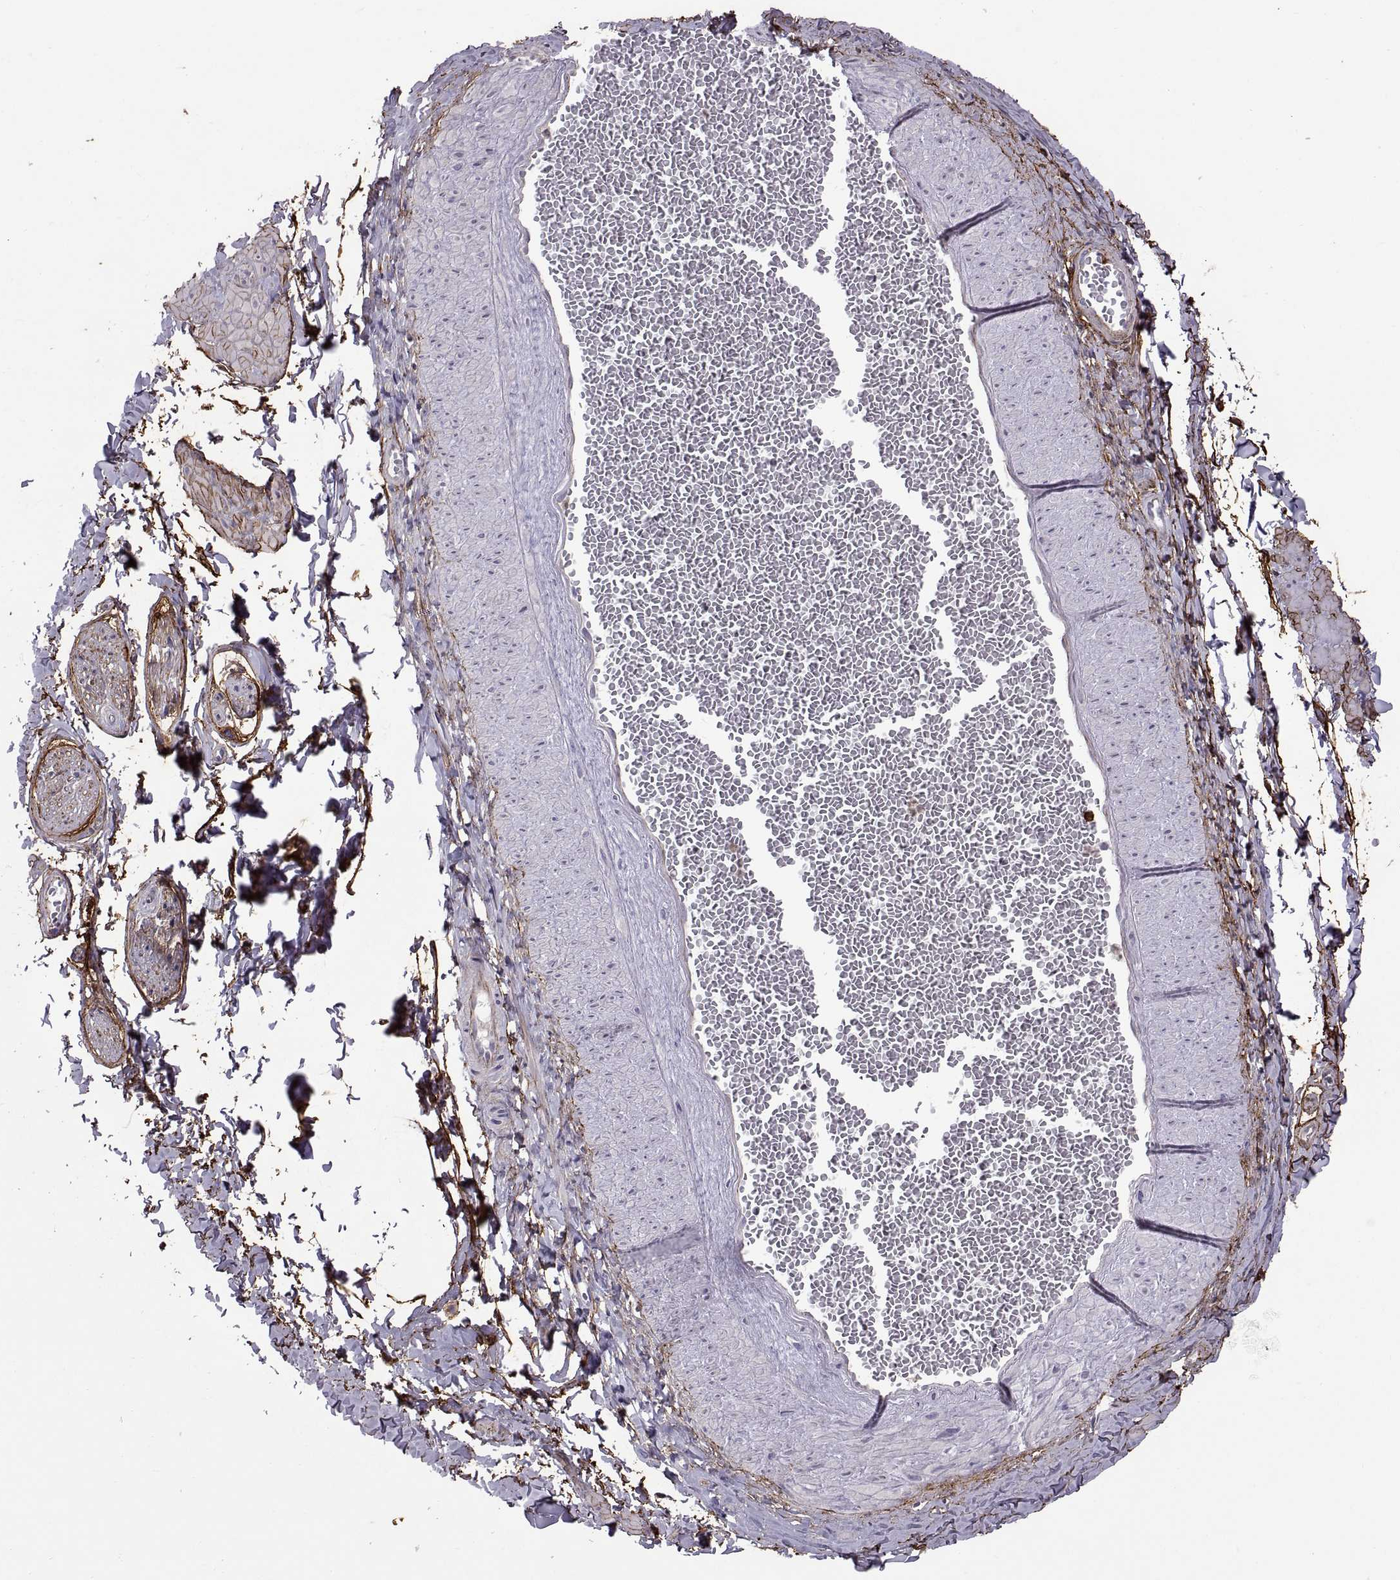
{"staining": {"intensity": "negative", "quantity": "none", "location": "none"}, "tissue": "adipose tissue", "cell_type": "Adipocytes", "image_type": "normal", "snomed": [{"axis": "morphology", "description": "Normal tissue, NOS"}, {"axis": "topography", "description": "Smooth muscle"}, {"axis": "topography", "description": "Peripheral nerve tissue"}], "caption": "An image of human adipose tissue is negative for staining in adipocytes. (Brightfield microscopy of DAB immunohistochemistry (IHC) at high magnification).", "gene": "EMILIN2", "patient": {"sex": "male", "age": 22}}